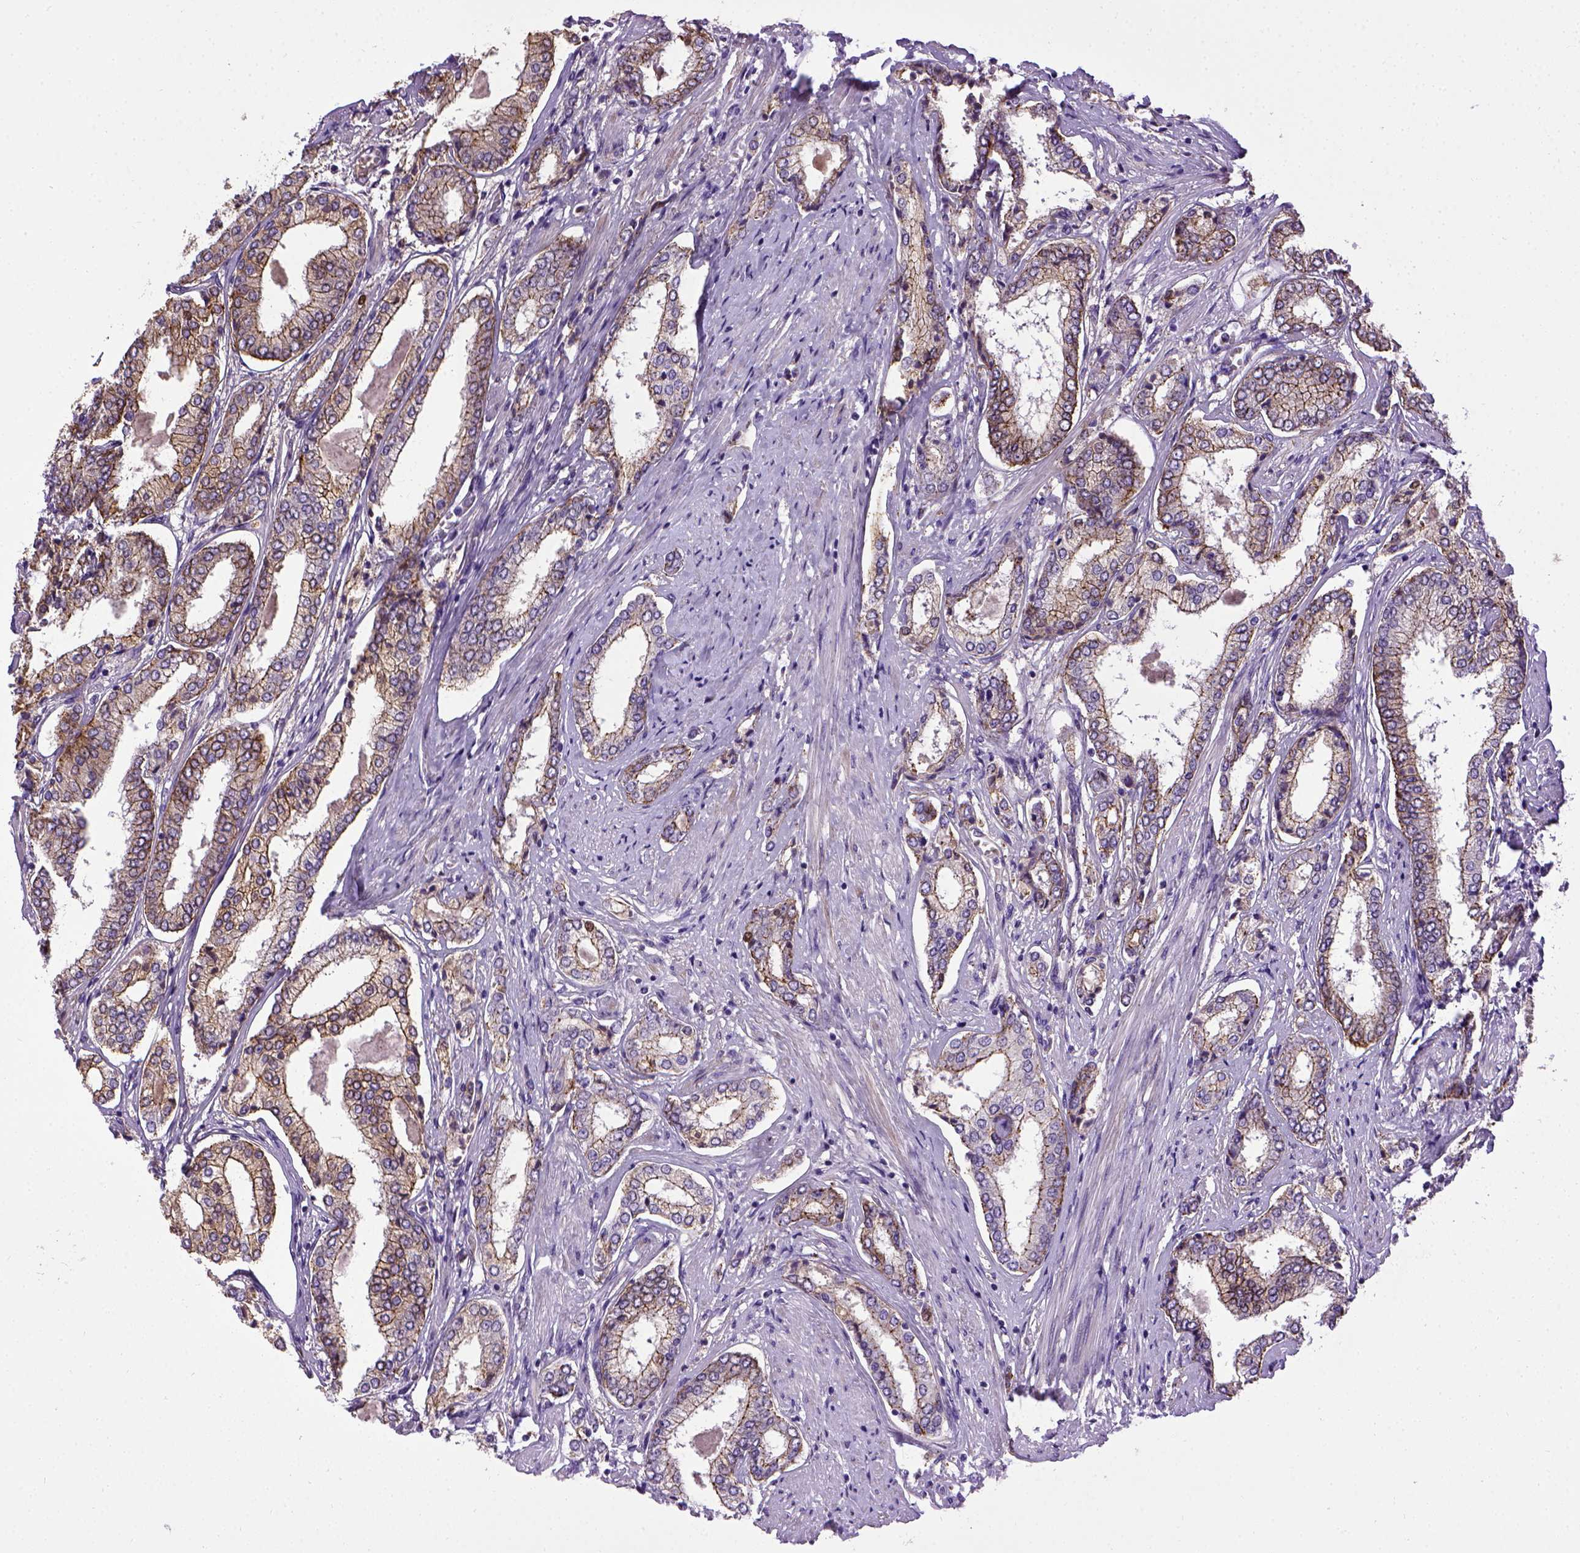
{"staining": {"intensity": "moderate", "quantity": ">75%", "location": "cytoplasmic/membranous"}, "tissue": "prostate cancer", "cell_type": "Tumor cells", "image_type": "cancer", "snomed": [{"axis": "morphology", "description": "Adenocarcinoma, NOS"}, {"axis": "topography", "description": "Prostate"}], "caption": "Protein analysis of prostate adenocarcinoma tissue displays moderate cytoplasmic/membranous expression in approximately >75% of tumor cells. (DAB (3,3'-diaminobenzidine) IHC, brown staining for protein, blue staining for nuclei).", "gene": "CDH1", "patient": {"sex": "male", "age": 63}}